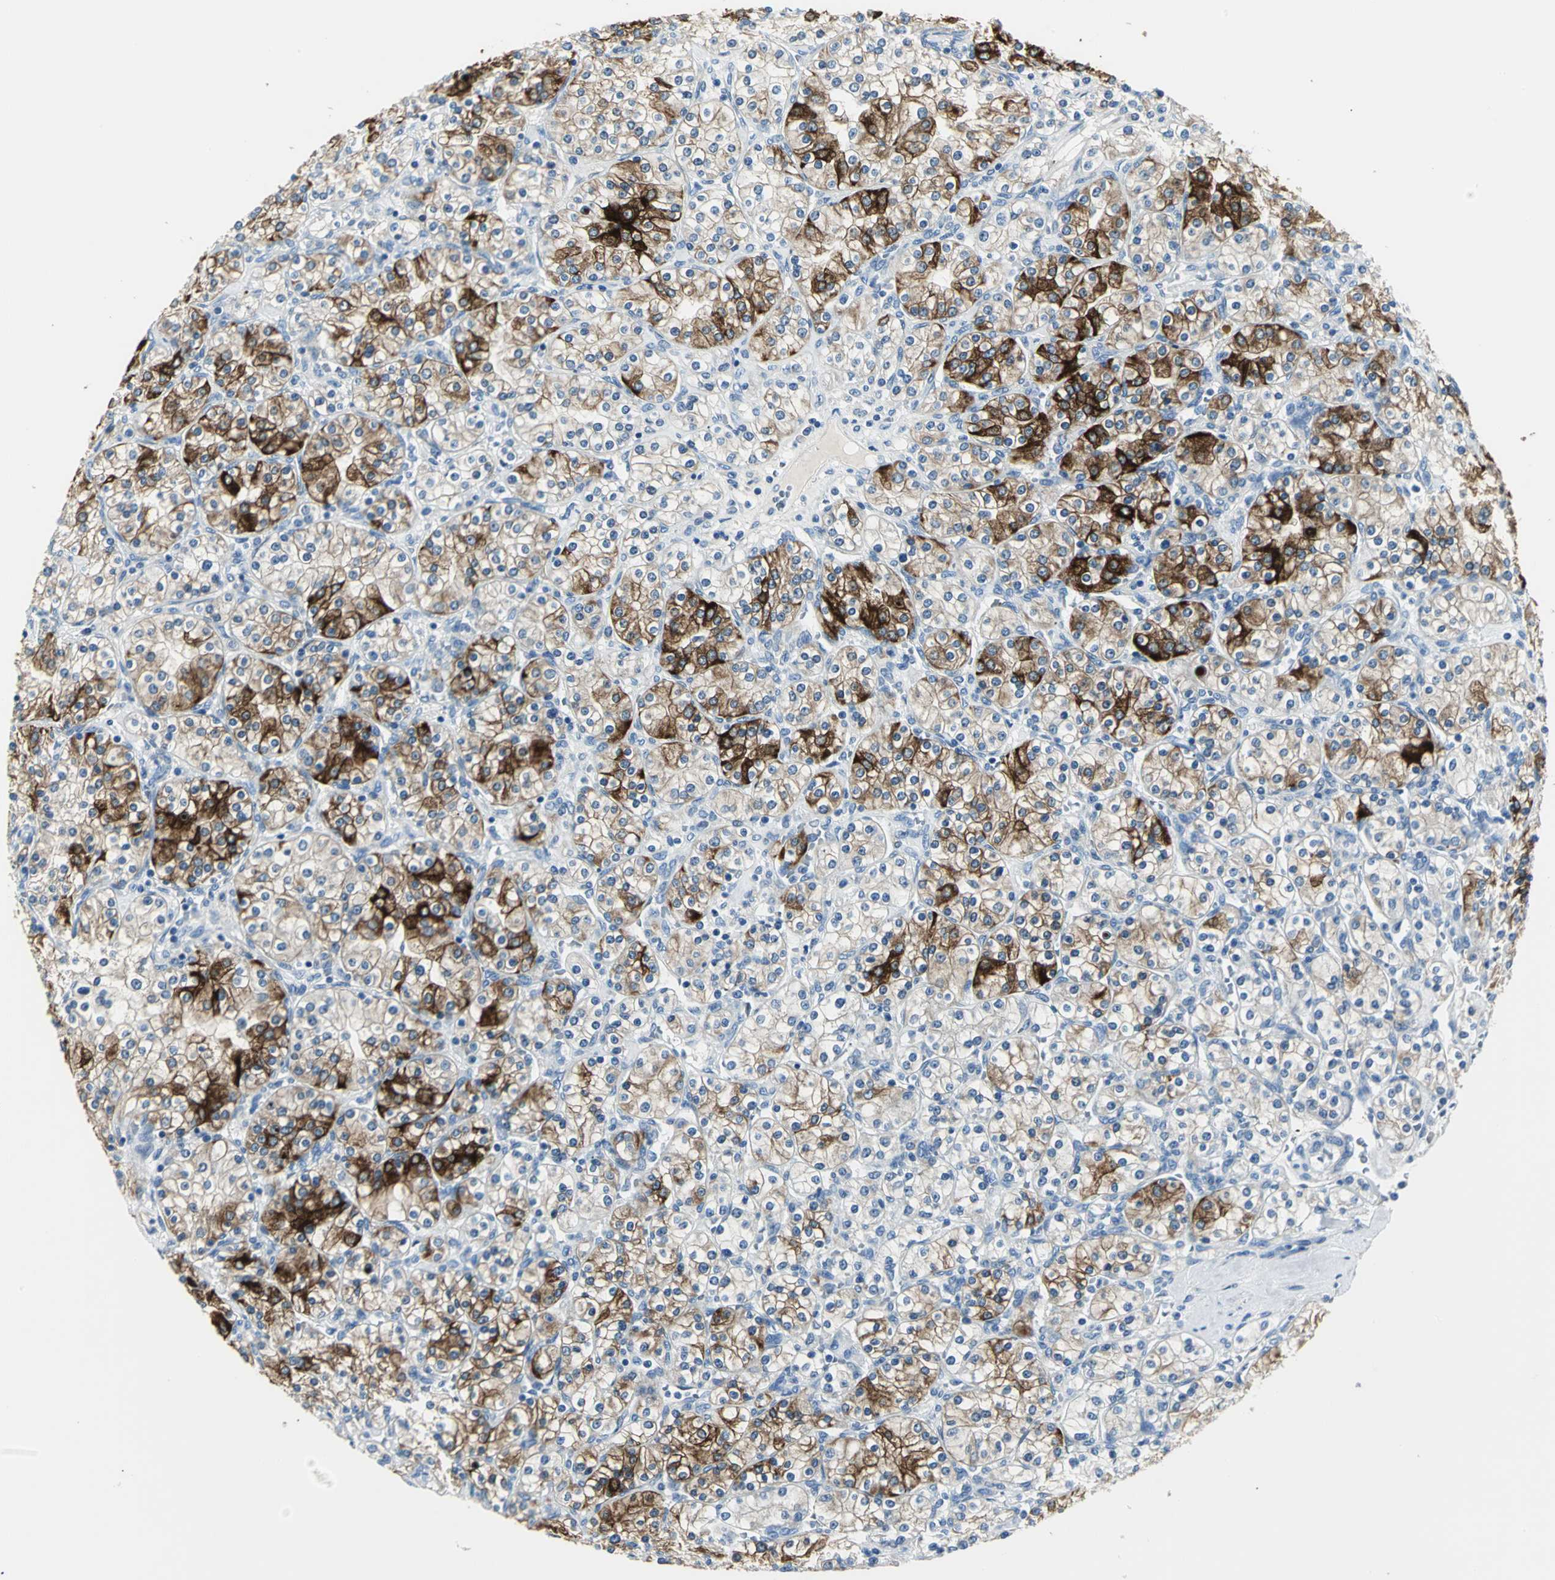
{"staining": {"intensity": "strong", "quantity": "25%-75%", "location": "cytoplasmic/membranous"}, "tissue": "renal cancer", "cell_type": "Tumor cells", "image_type": "cancer", "snomed": [{"axis": "morphology", "description": "Adenocarcinoma, NOS"}, {"axis": "topography", "description": "Kidney"}], "caption": "Immunohistochemistry of human adenocarcinoma (renal) displays high levels of strong cytoplasmic/membranous positivity in about 25%-75% of tumor cells.", "gene": "B3GNT2", "patient": {"sex": "male", "age": 77}}